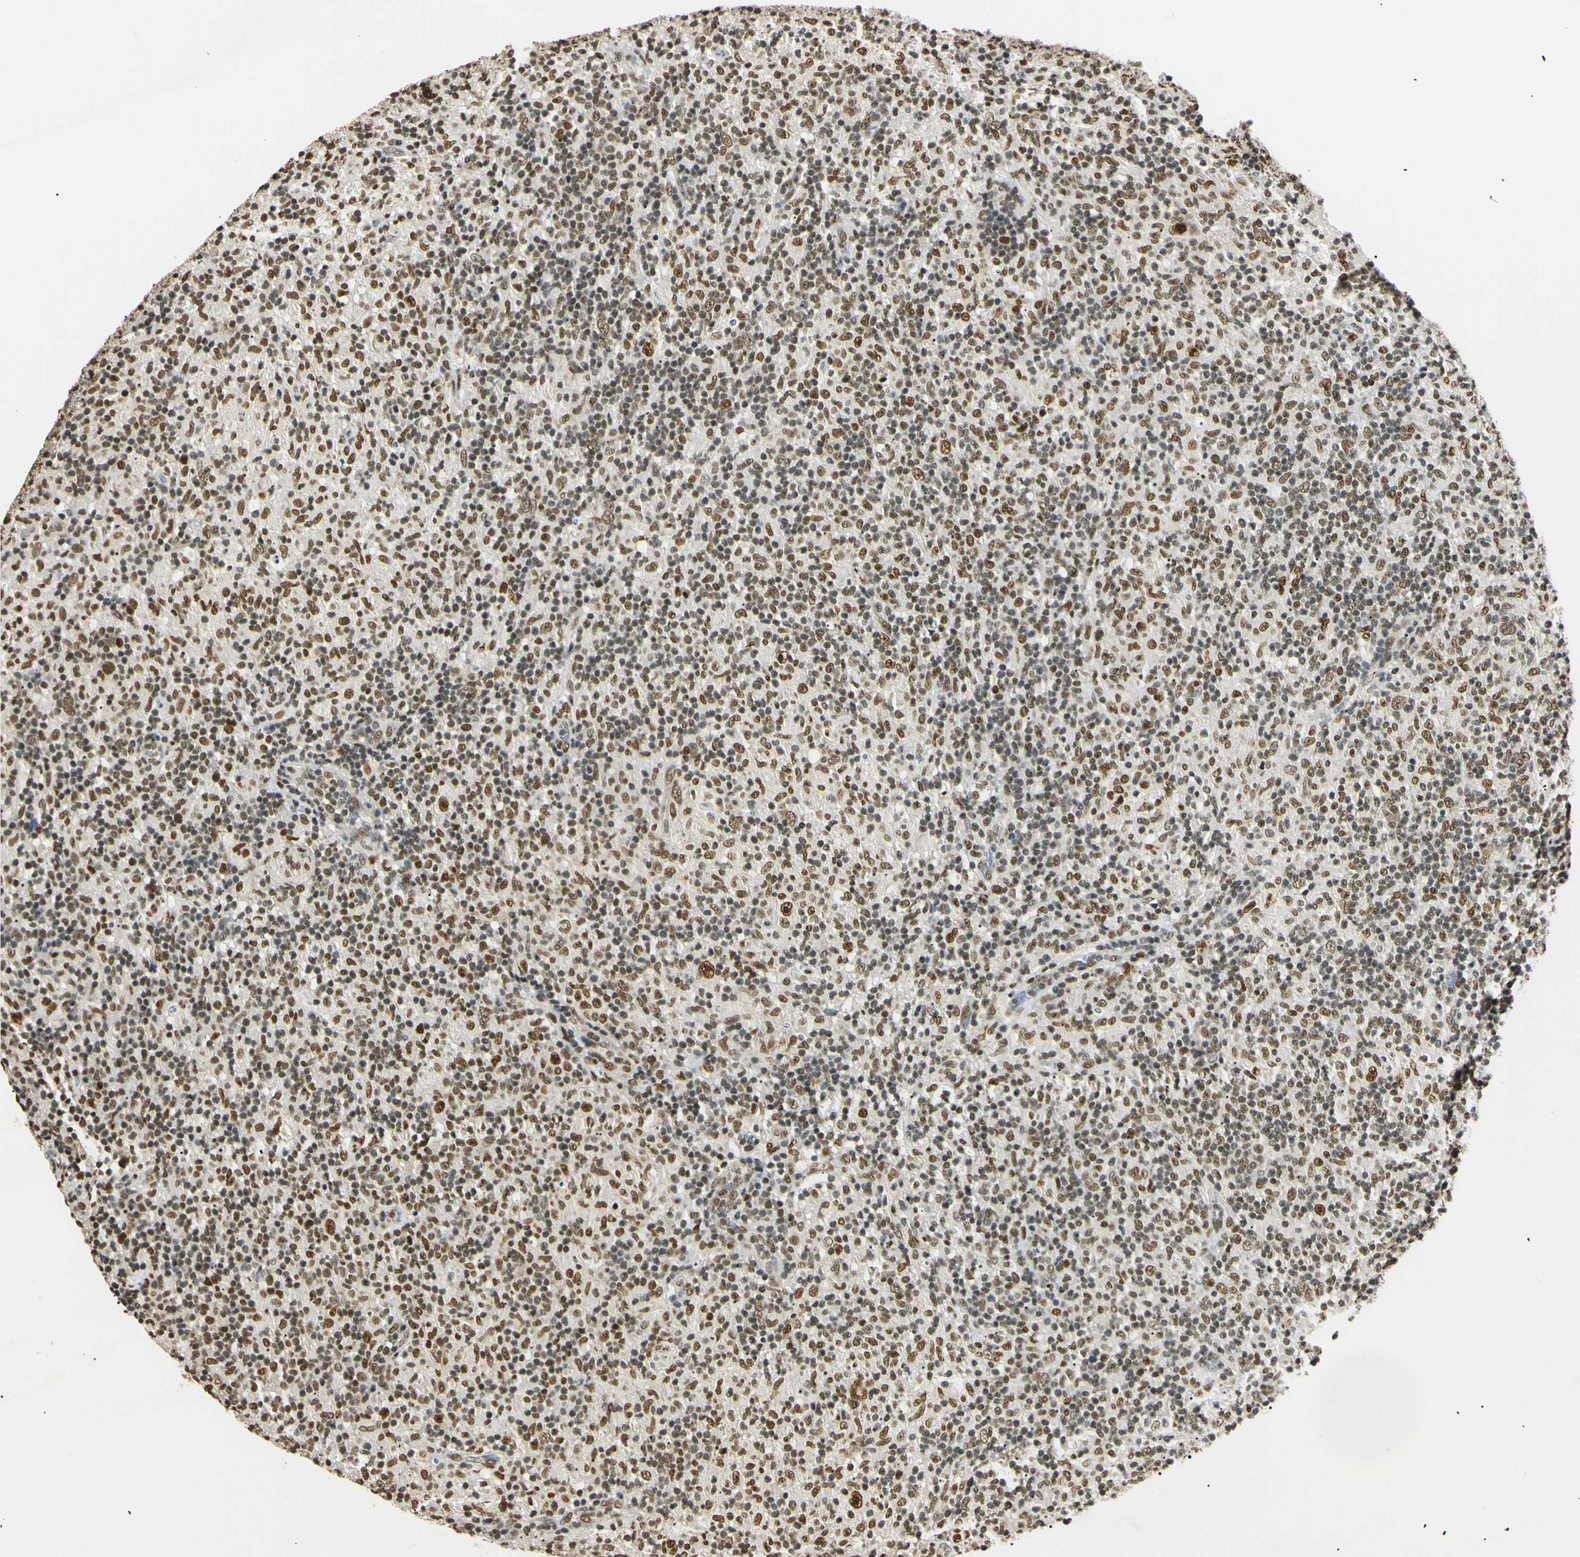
{"staining": {"intensity": "strong", "quantity": ">75%", "location": "nuclear"}, "tissue": "lymphoma", "cell_type": "Tumor cells", "image_type": "cancer", "snomed": [{"axis": "morphology", "description": "Hodgkin's disease, NOS"}, {"axis": "topography", "description": "Lymph node"}], "caption": "A high-resolution image shows immunohistochemistry (IHC) staining of Hodgkin's disease, which reveals strong nuclear expression in approximately >75% of tumor cells.", "gene": "SMARCA5", "patient": {"sex": "male", "age": 70}}